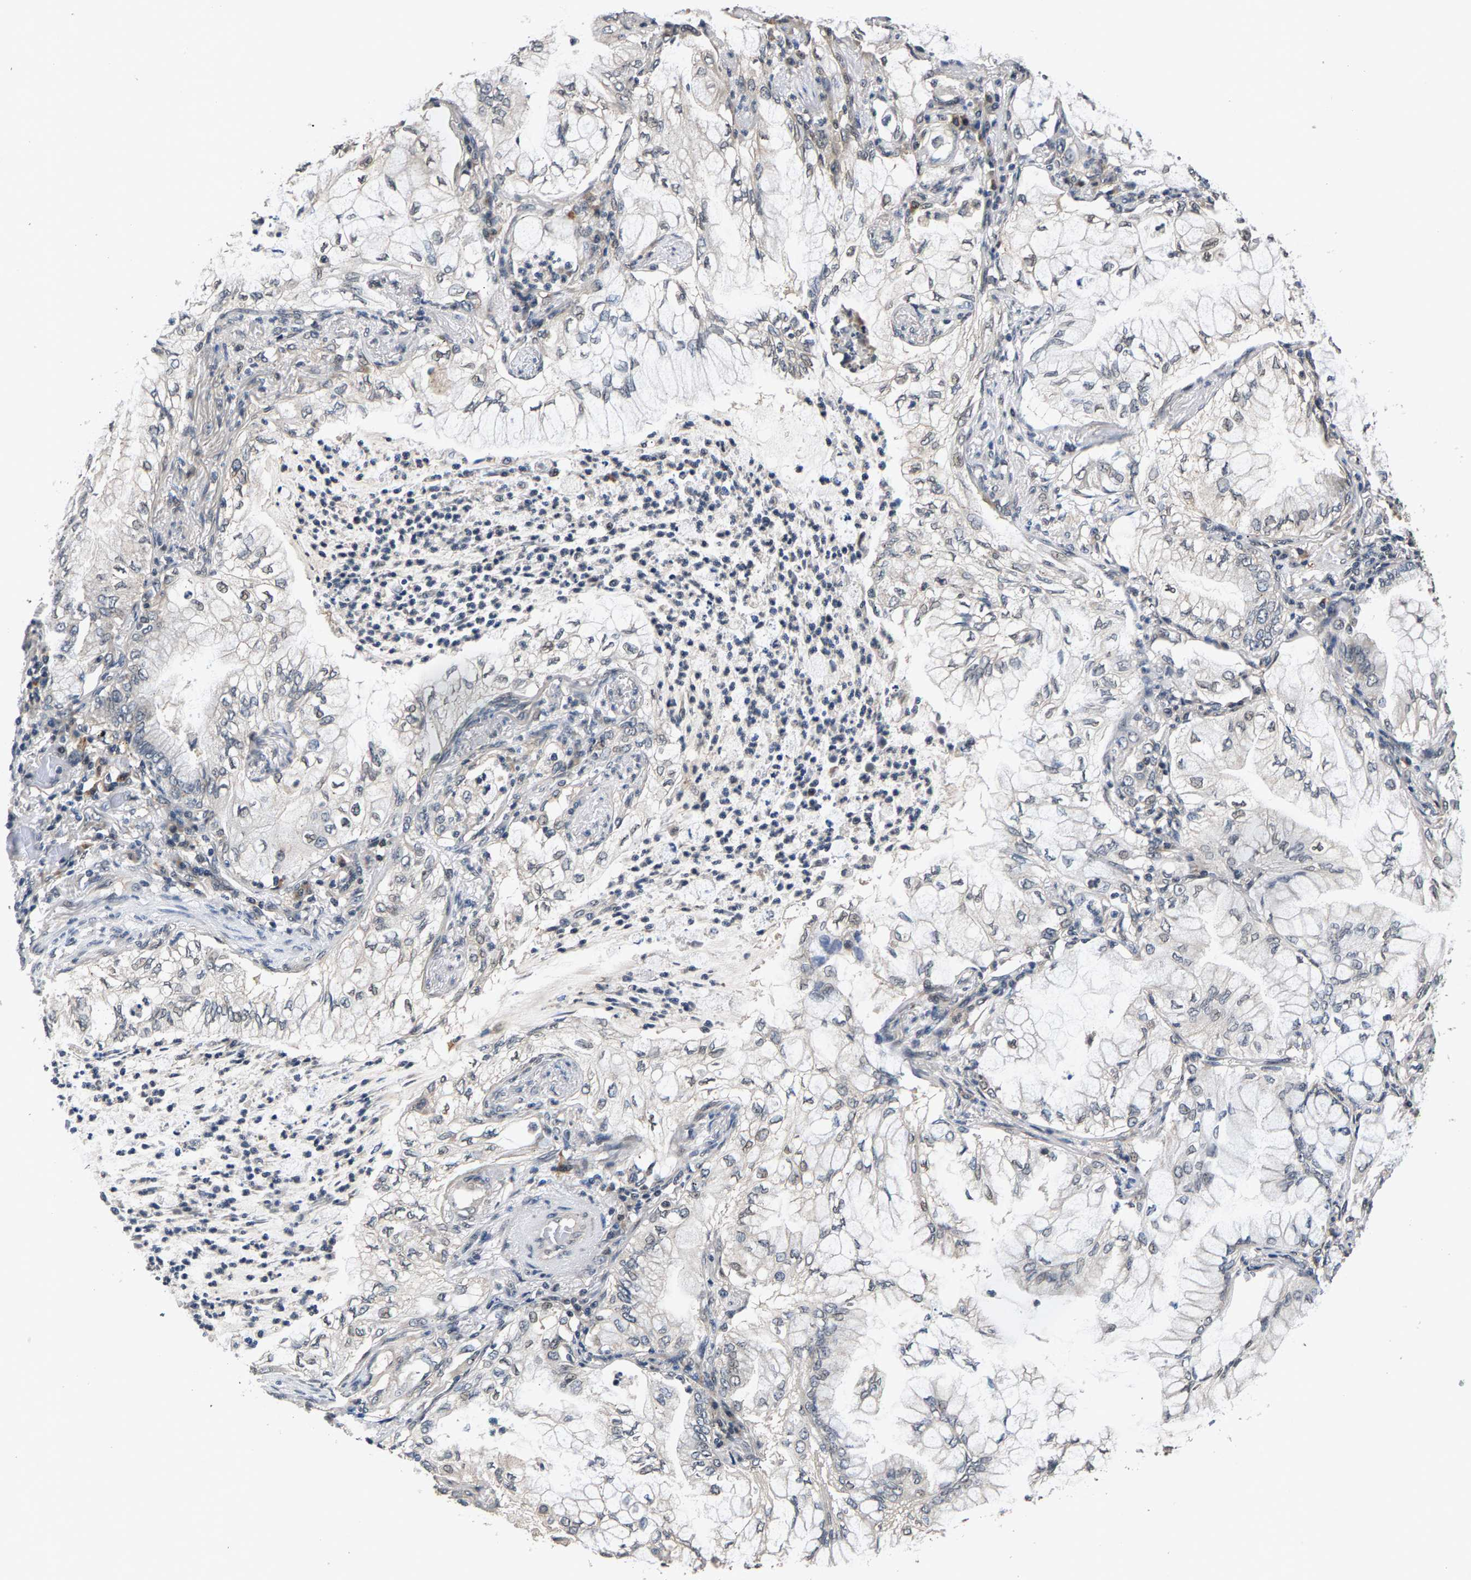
{"staining": {"intensity": "weak", "quantity": "<25%", "location": "nuclear"}, "tissue": "lung cancer", "cell_type": "Tumor cells", "image_type": "cancer", "snomed": [{"axis": "morphology", "description": "Adenocarcinoma, NOS"}, {"axis": "topography", "description": "Lung"}], "caption": "A photomicrograph of lung adenocarcinoma stained for a protein displays no brown staining in tumor cells.", "gene": "RBM33", "patient": {"sex": "female", "age": 70}}